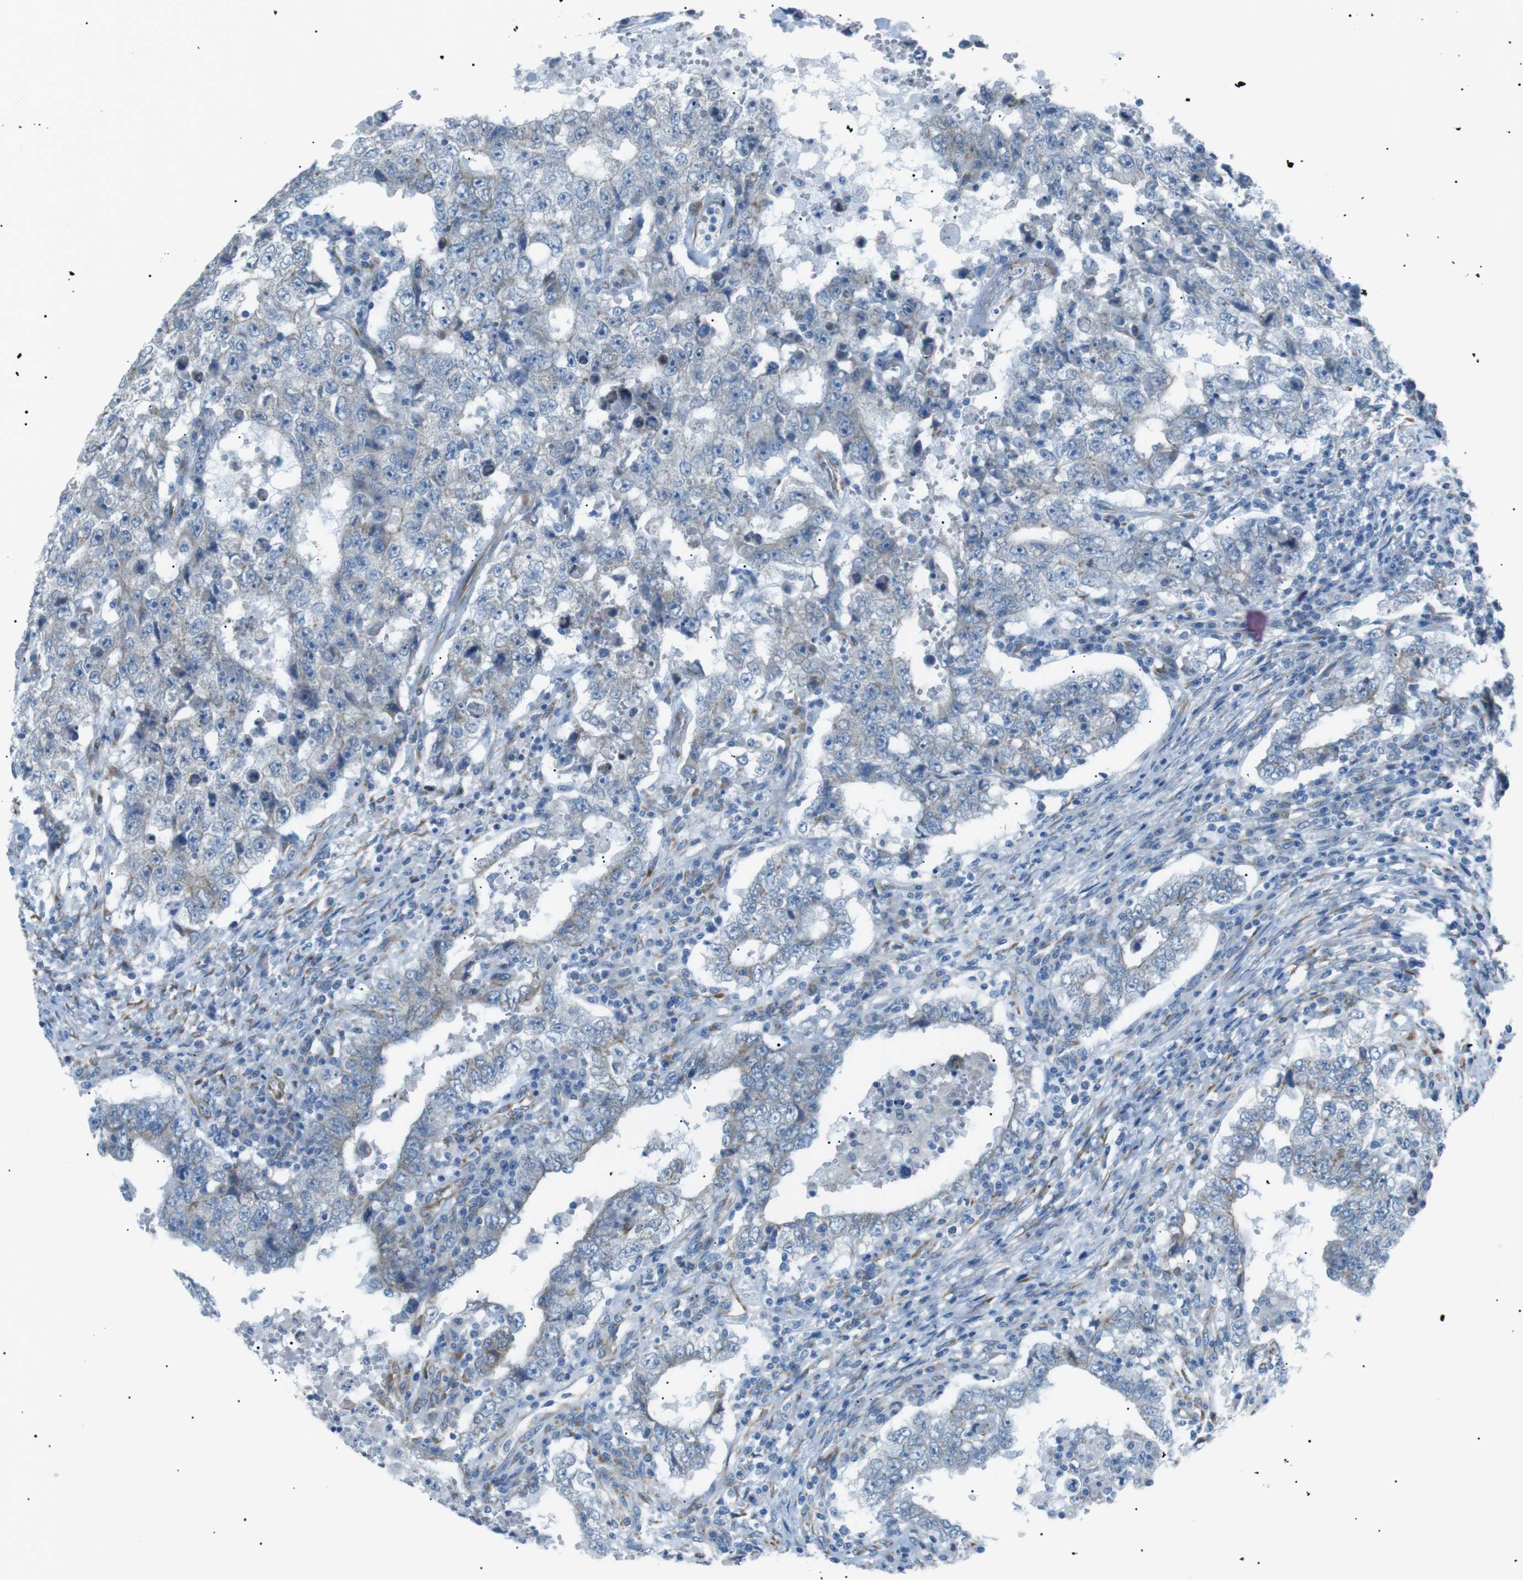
{"staining": {"intensity": "negative", "quantity": "none", "location": "none"}, "tissue": "testis cancer", "cell_type": "Tumor cells", "image_type": "cancer", "snomed": [{"axis": "morphology", "description": "Carcinoma, Embryonal, NOS"}, {"axis": "topography", "description": "Testis"}], "caption": "Testis embryonal carcinoma was stained to show a protein in brown. There is no significant staining in tumor cells. (DAB (3,3'-diaminobenzidine) immunohistochemistry, high magnification).", "gene": "MTARC2", "patient": {"sex": "male", "age": 26}}